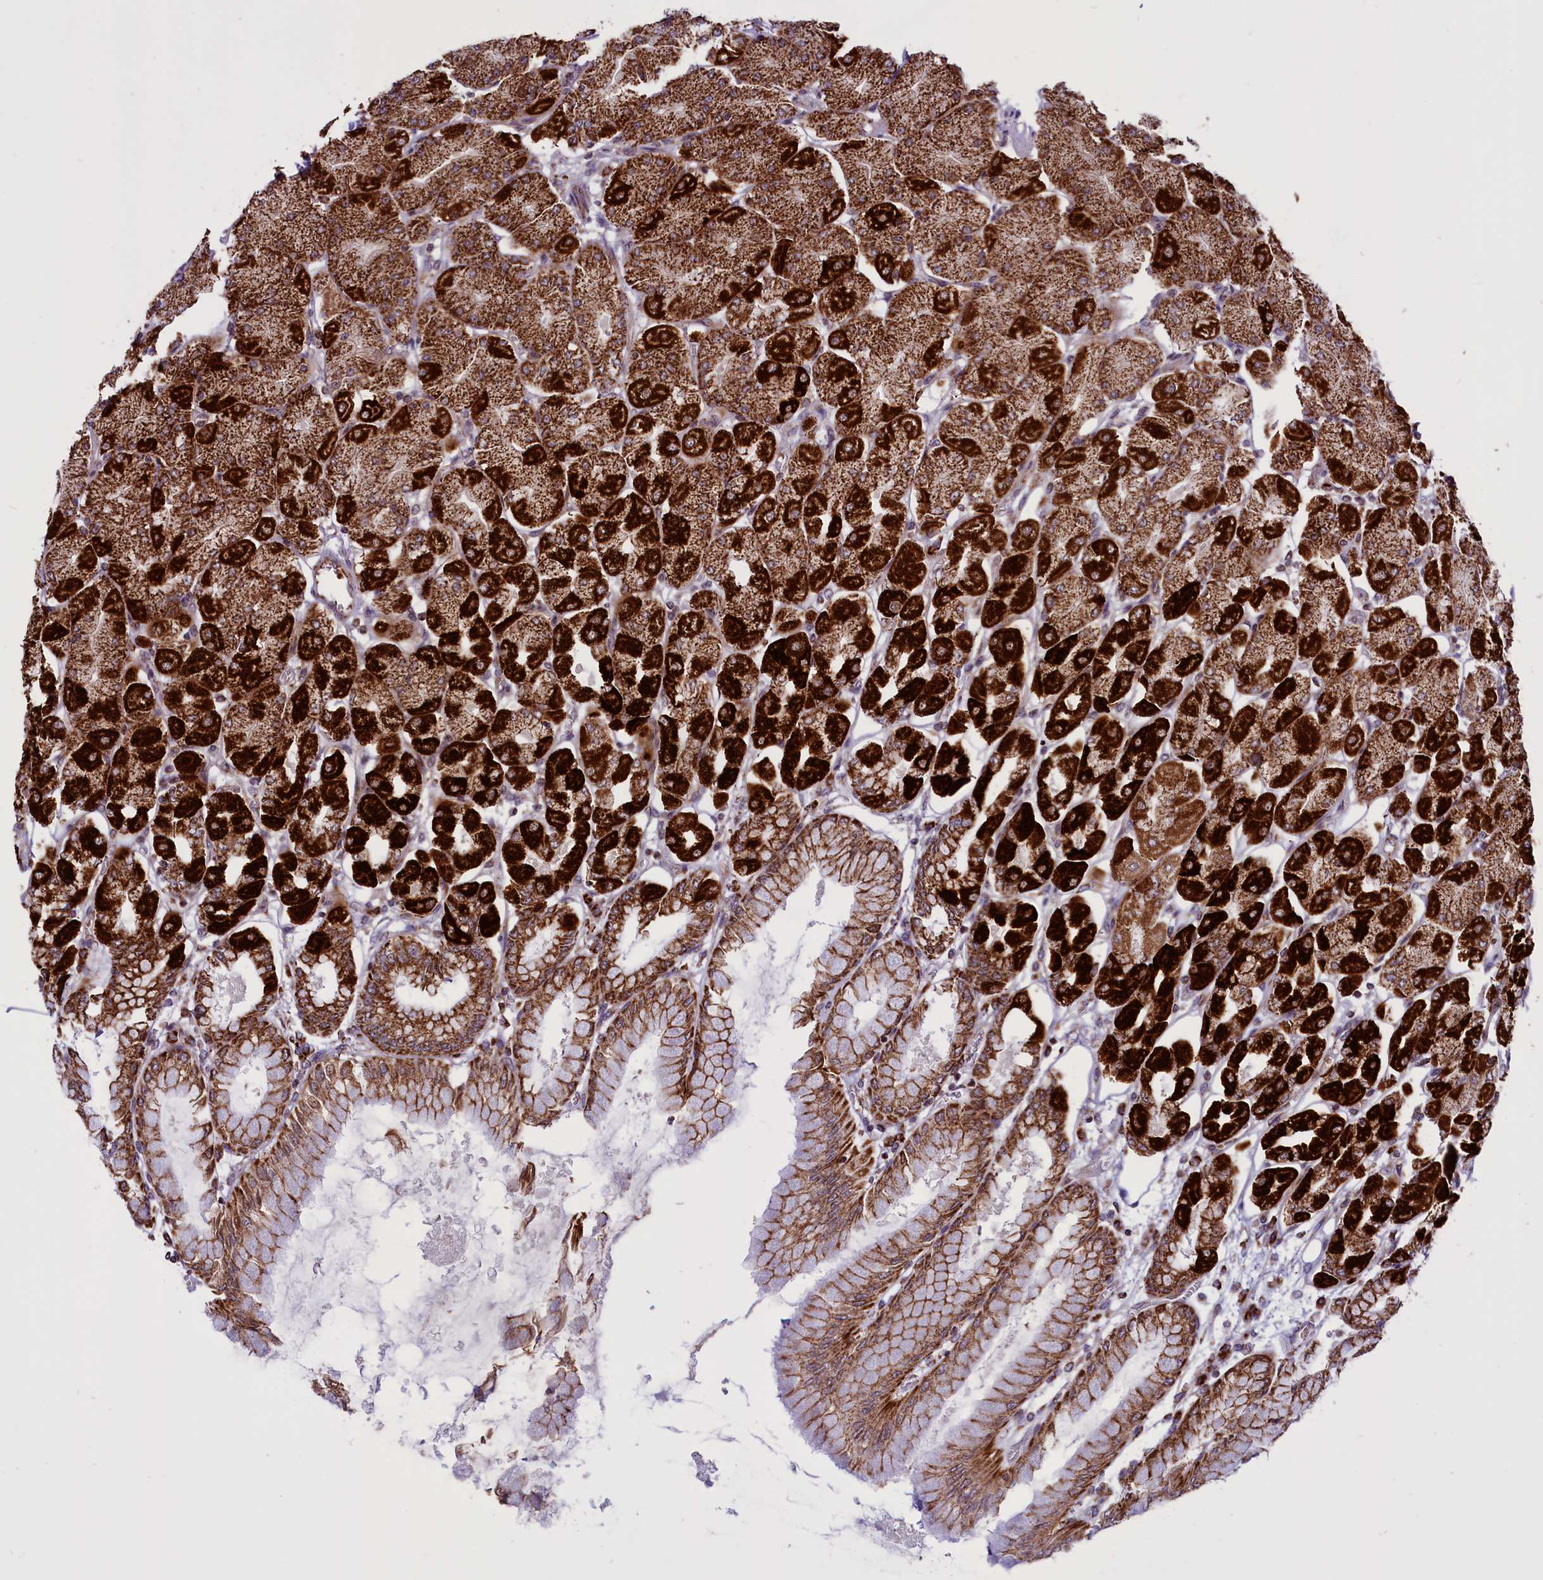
{"staining": {"intensity": "strong", "quantity": ">75%", "location": "cytoplasmic/membranous"}, "tissue": "stomach", "cell_type": "Glandular cells", "image_type": "normal", "snomed": [{"axis": "morphology", "description": "Normal tissue, NOS"}, {"axis": "topography", "description": "Stomach, upper"}], "caption": "Stomach stained with a brown dye reveals strong cytoplasmic/membranous positive expression in approximately >75% of glandular cells.", "gene": "NDUFS5", "patient": {"sex": "female", "age": 56}}